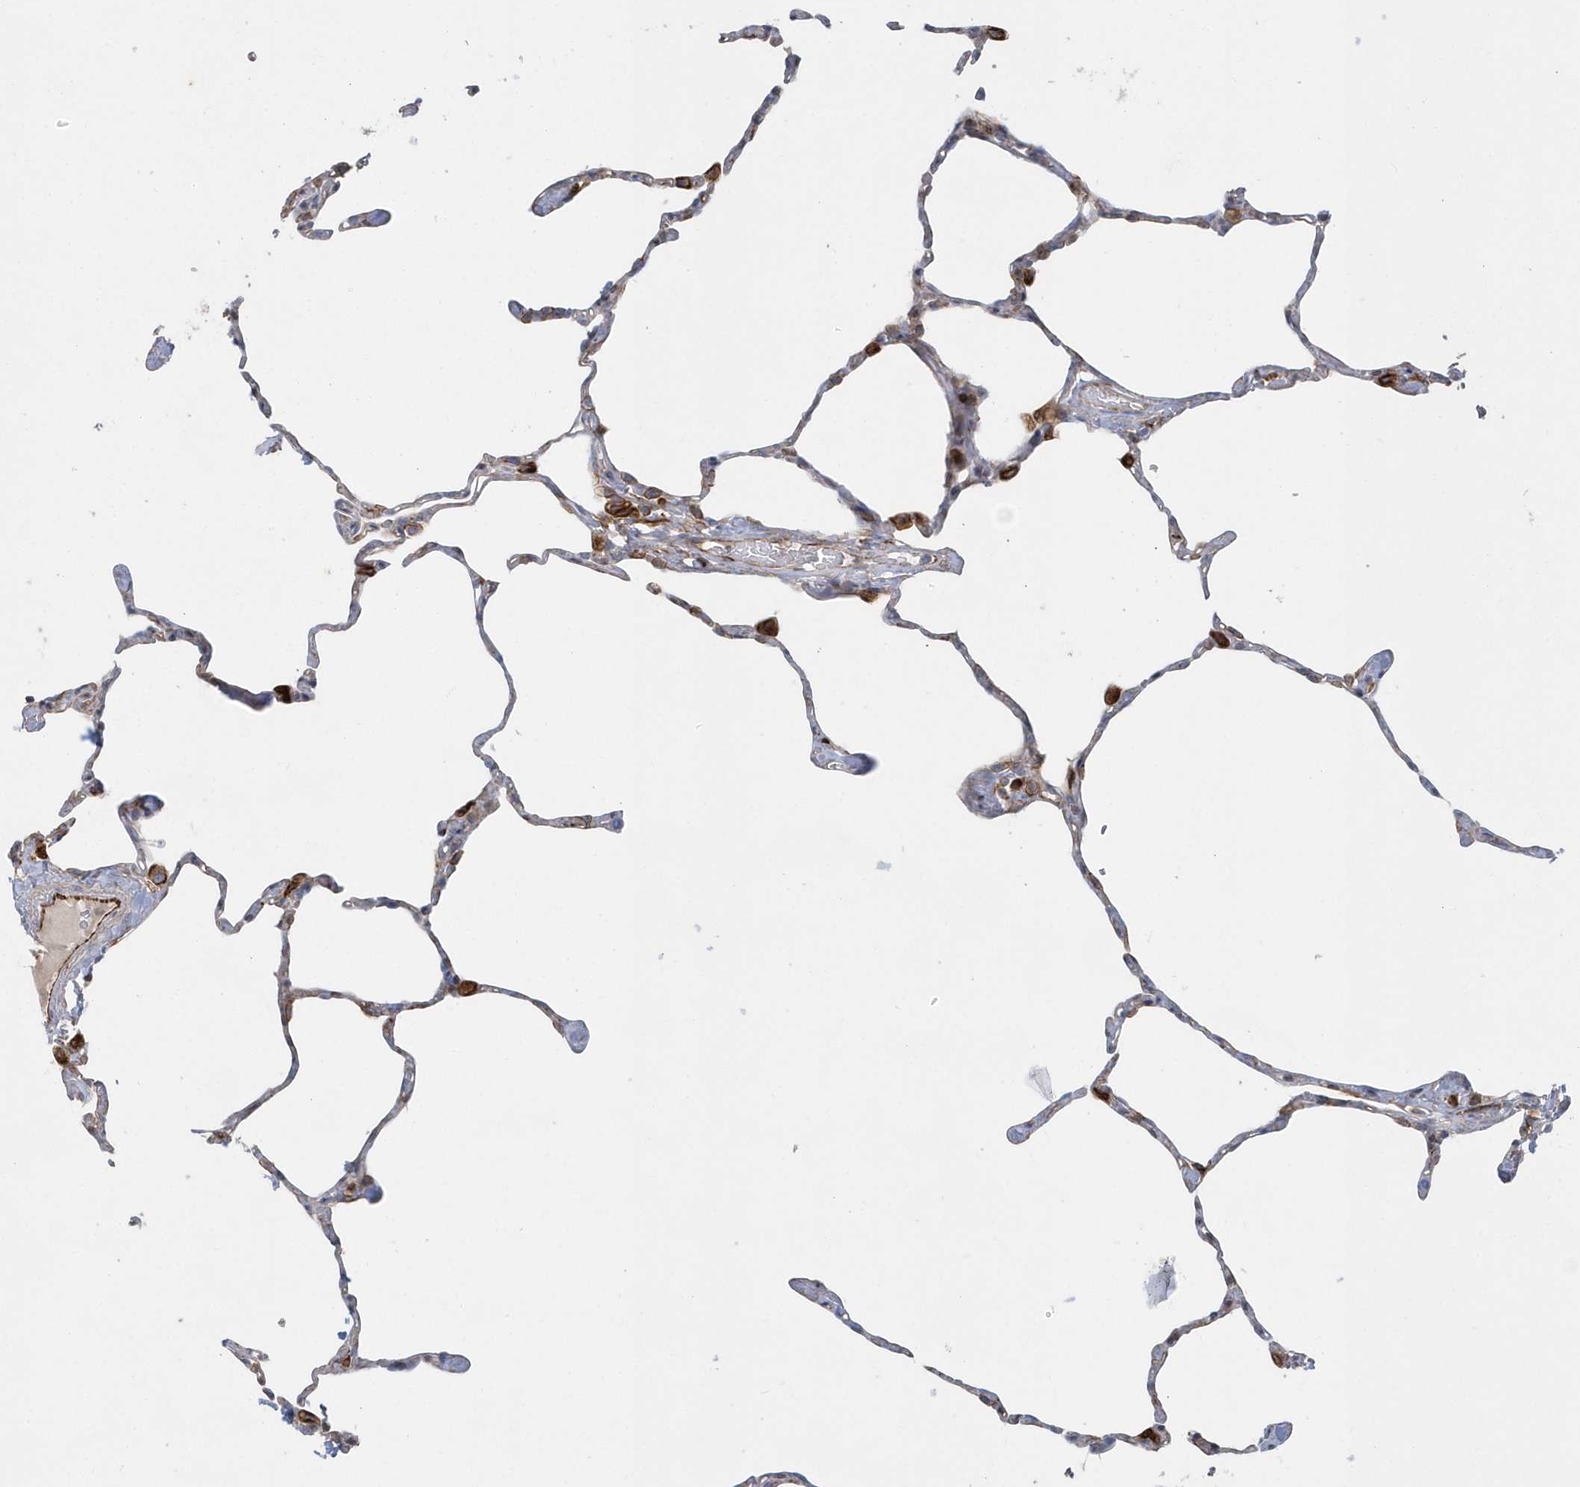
{"staining": {"intensity": "moderate", "quantity": "<25%", "location": "cytoplasmic/membranous"}, "tissue": "lung", "cell_type": "Alveolar cells", "image_type": "normal", "snomed": [{"axis": "morphology", "description": "Normal tissue, NOS"}, {"axis": "topography", "description": "Lung"}], "caption": "Immunohistochemistry image of unremarkable lung: human lung stained using immunohistochemistry (IHC) displays low levels of moderate protein expression localized specifically in the cytoplasmic/membranous of alveolar cells, appearing as a cytoplasmic/membranous brown color.", "gene": "RAB17", "patient": {"sex": "male", "age": 65}}